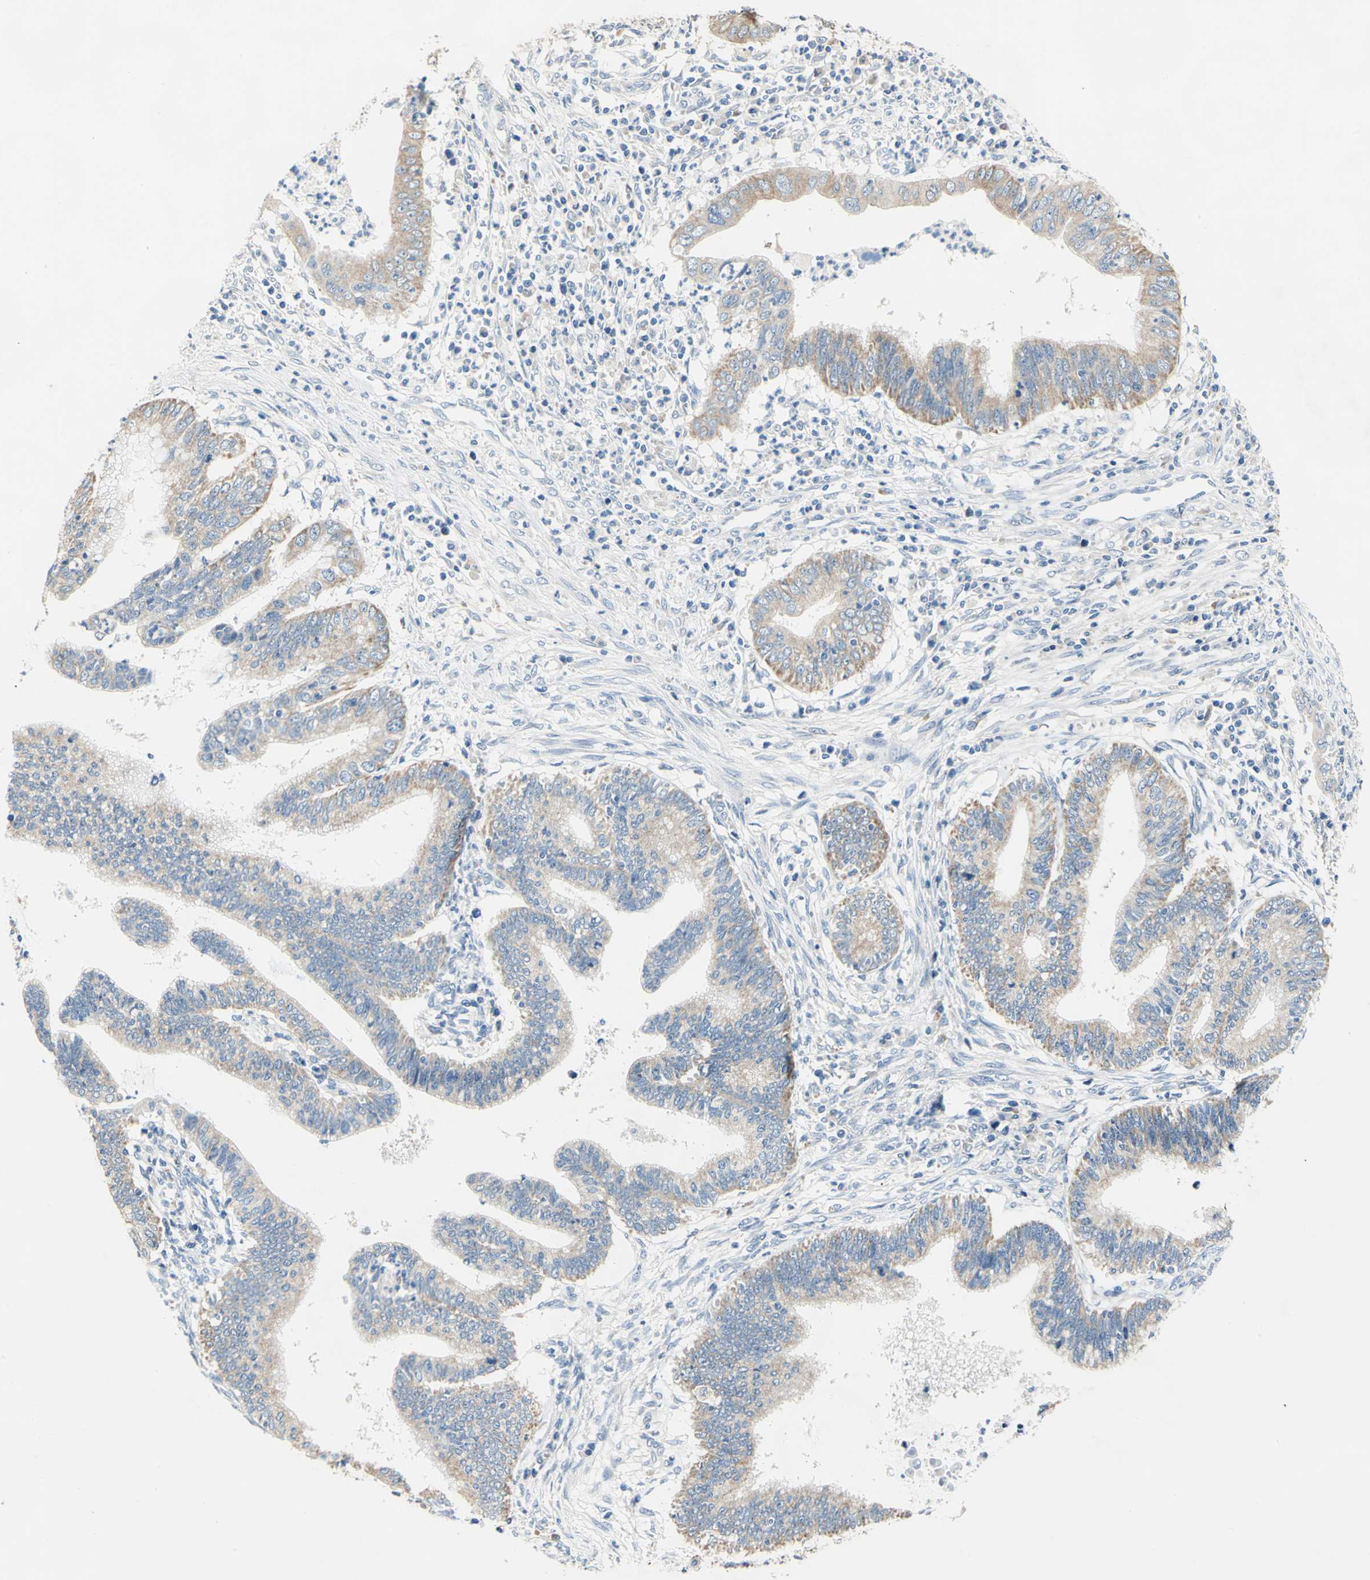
{"staining": {"intensity": "weak", "quantity": ">75%", "location": "cytoplasmic/membranous"}, "tissue": "cervical cancer", "cell_type": "Tumor cells", "image_type": "cancer", "snomed": [{"axis": "morphology", "description": "Adenocarcinoma, NOS"}, {"axis": "topography", "description": "Cervix"}], "caption": "DAB immunohistochemical staining of human cervical adenocarcinoma shows weak cytoplasmic/membranous protein staining in about >75% of tumor cells.", "gene": "RASD2", "patient": {"sex": "female", "age": 36}}